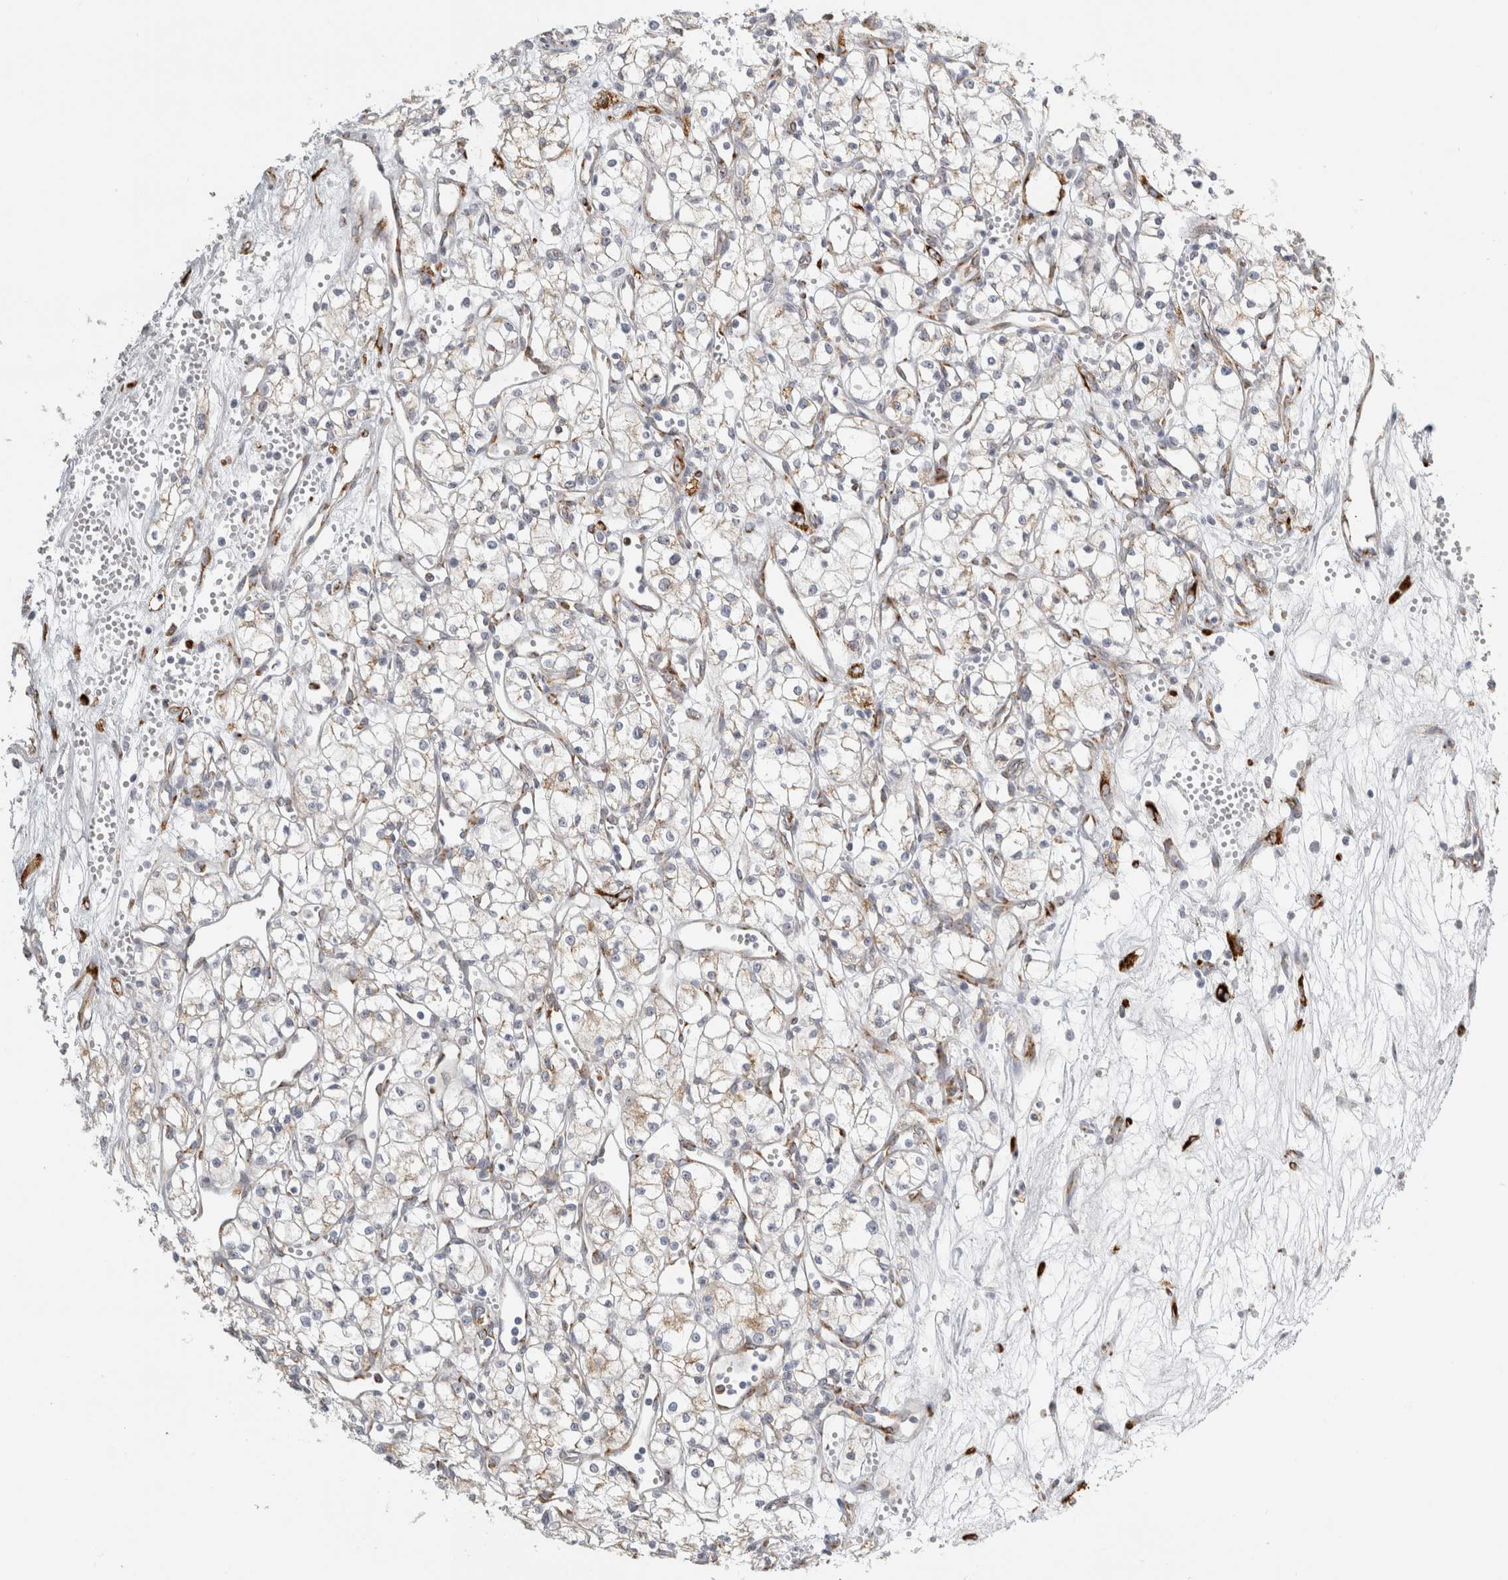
{"staining": {"intensity": "weak", "quantity": "<25%", "location": "cytoplasmic/membranous"}, "tissue": "renal cancer", "cell_type": "Tumor cells", "image_type": "cancer", "snomed": [{"axis": "morphology", "description": "Adenocarcinoma, NOS"}, {"axis": "topography", "description": "Kidney"}], "caption": "DAB (3,3'-diaminobenzidine) immunohistochemical staining of human renal adenocarcinoma exhibits no significant positivity in tumor cells. Brightfield microscopy of IHC stained with DAB (brown) and hematoxylin (blue), captured at high magnification.", "gene": "OSTN", "patient": {"sex": "male", "age": 59}}